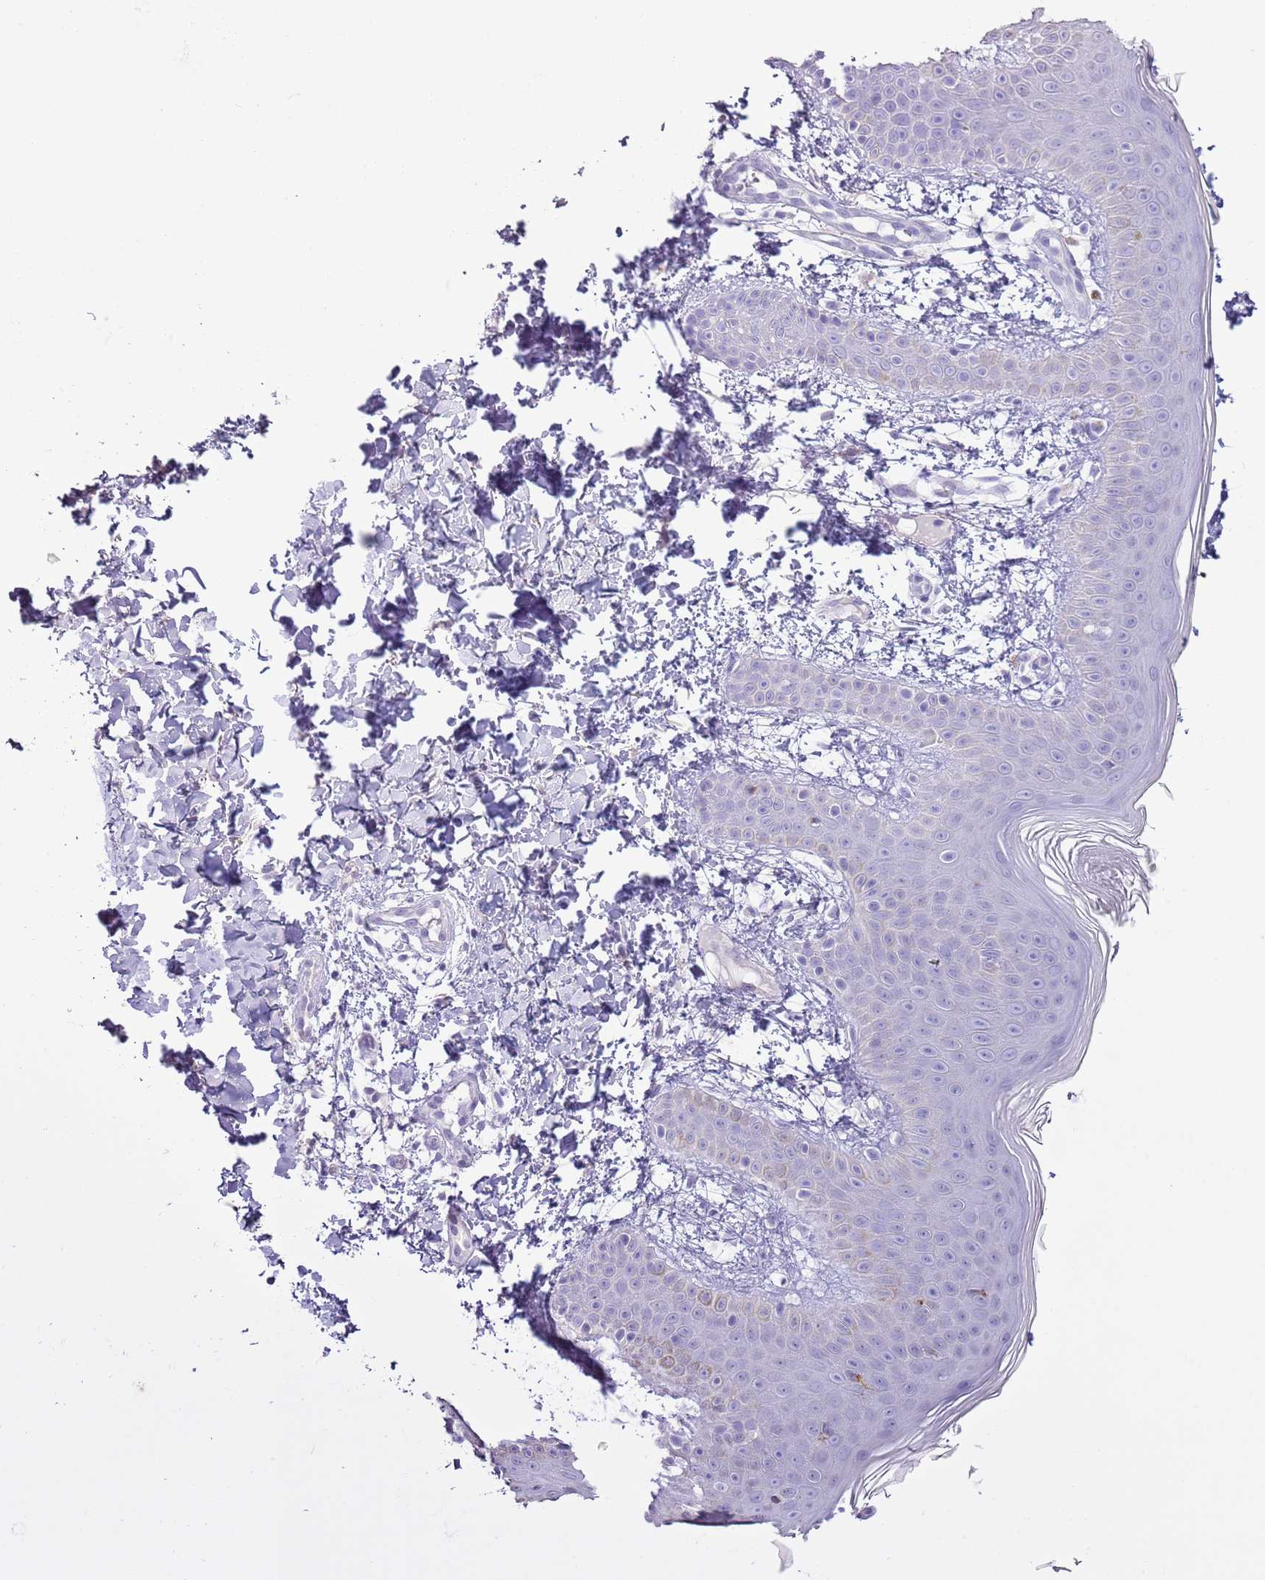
{"staining": {"intensity": "negative", "quantity": "none", "location": "none"}, "tissue": "skin", "cell_type": "Fibroblasts", "image_type": "normal", "snomed": [{"axis": "morphology", "description": "Normal tissue, NOS"}, {"axis": "topography", "description": "Skin"}], "caption": "IHC of normal human skin reveals no staining in fibroblasts.", "gene": "BLOC1S2", "patient": {"sex": "male", "age": 36}}